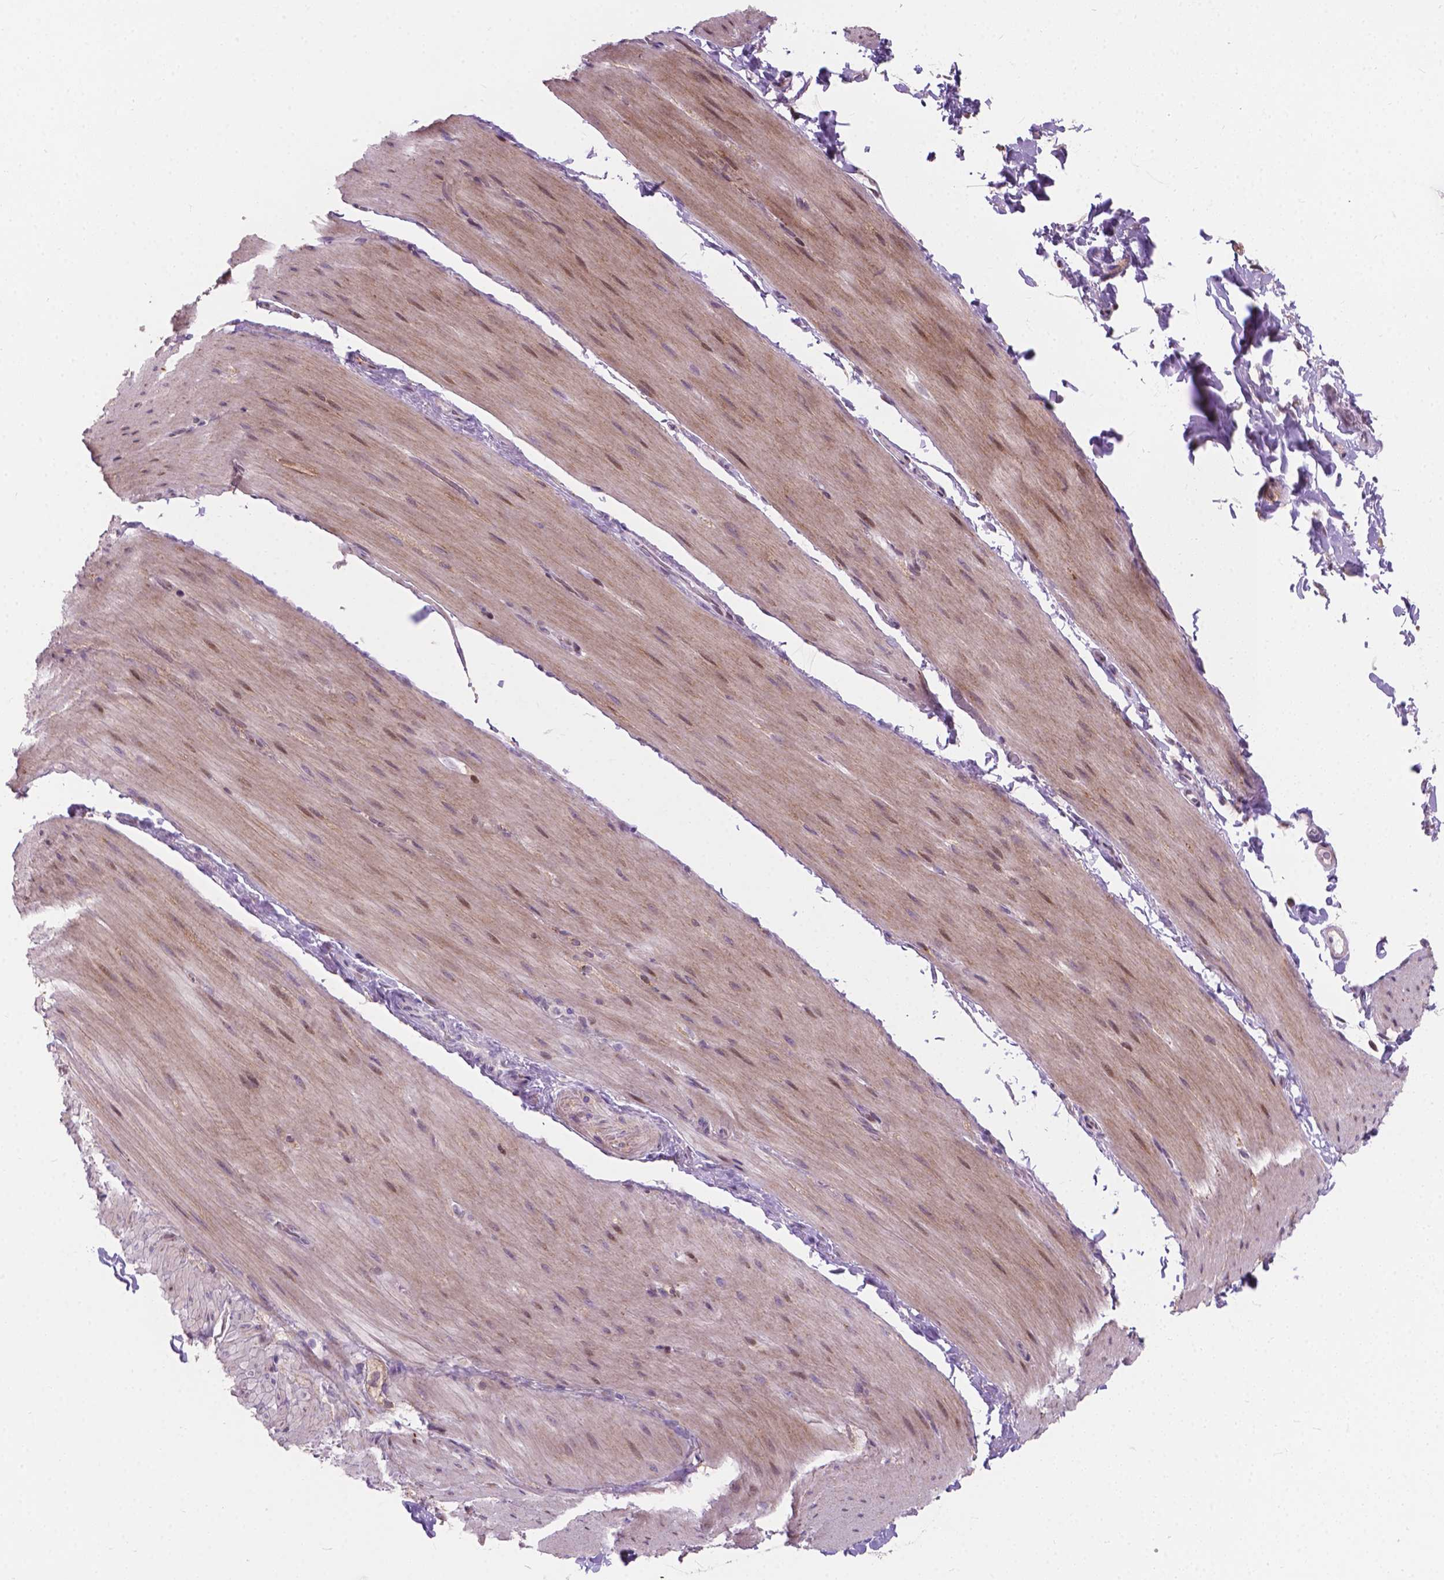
{"staining": {"intensity": "weak", "quantity": ">75%", "location": "cytoplasmic/membranous"}, "tissue": "smooth muscle", "cell_type": "Smooth muscle cells", "image_type": "normal", "snomed": [{"axis": "morphology", "description": "Normal tissue, NOS"}, {"axis": "topography", "description": "Smooth muscle"}, {"axis": "topography", "description": "Colon"}], "caption": "Brown immunohistochemical staining in normal human smooth muscle displays weak cytoplasmic/membranous staining in approximately >75% of smooth muscle cells.", "gene": "MYH14", "patient": {"sex": "male", "age": 73}}